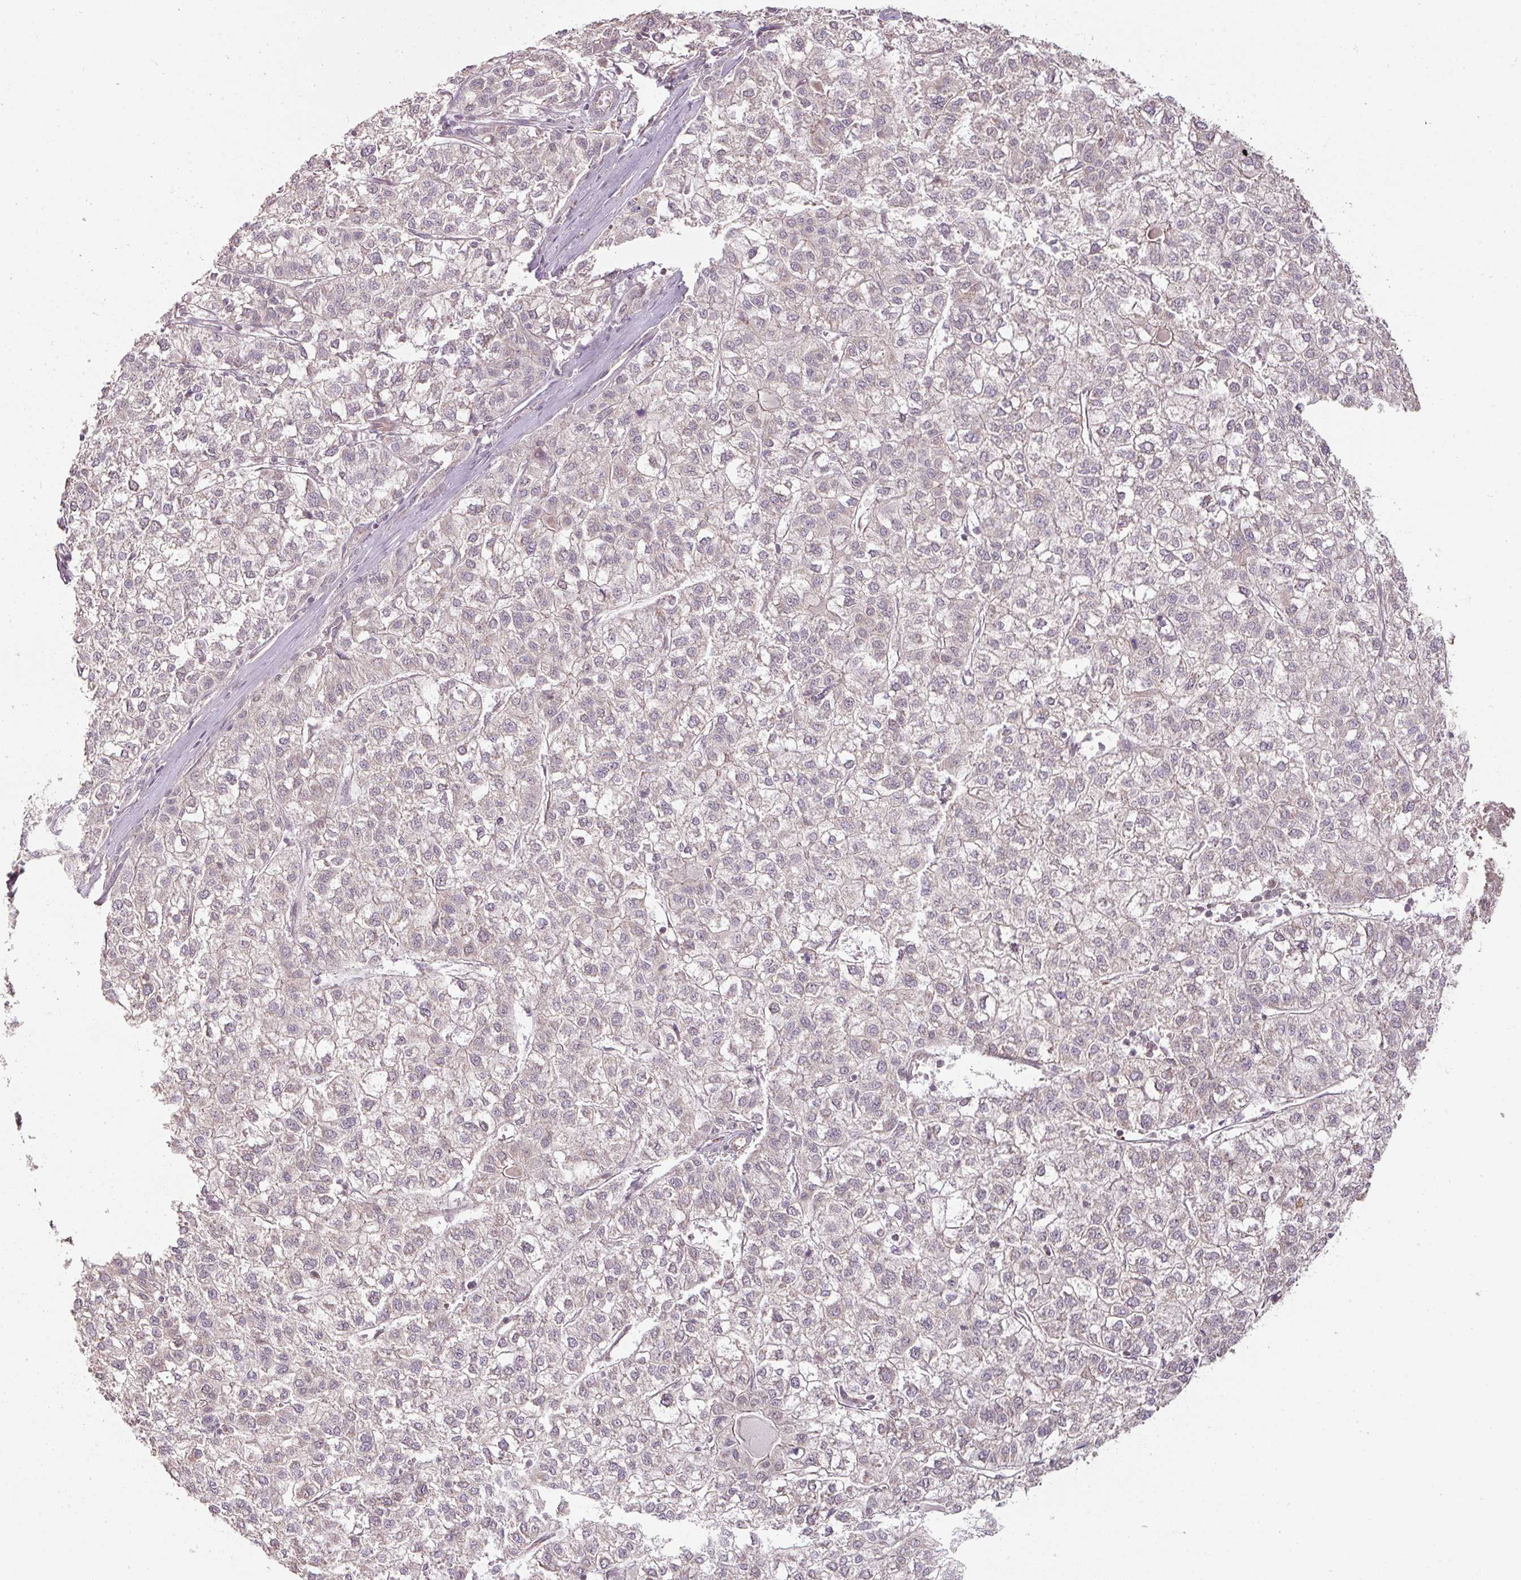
{"staining": {"intensity": "negative", "quantity": "none", "location": "none"}, "tissue": "liver cancer", "cell_type": "Tumor cells", "image_type": "cancer", "snomed": [{"axis": "morphology", "description": "Carcinoma, Hepatocellular, NOS"}, {"axis": "topography", "description": "Liver"}], "caption": "The micrograph demonstrates no staining of tumor cells in liver cancer. Brightfield microscopy of IHC stained with DAB (3,3'-diaminobenzidine) (brown) and hematoxylin (blue), captured at high magnification.", "gene": "MYOM2", "patient": {"sex": "female", "age": 43}}